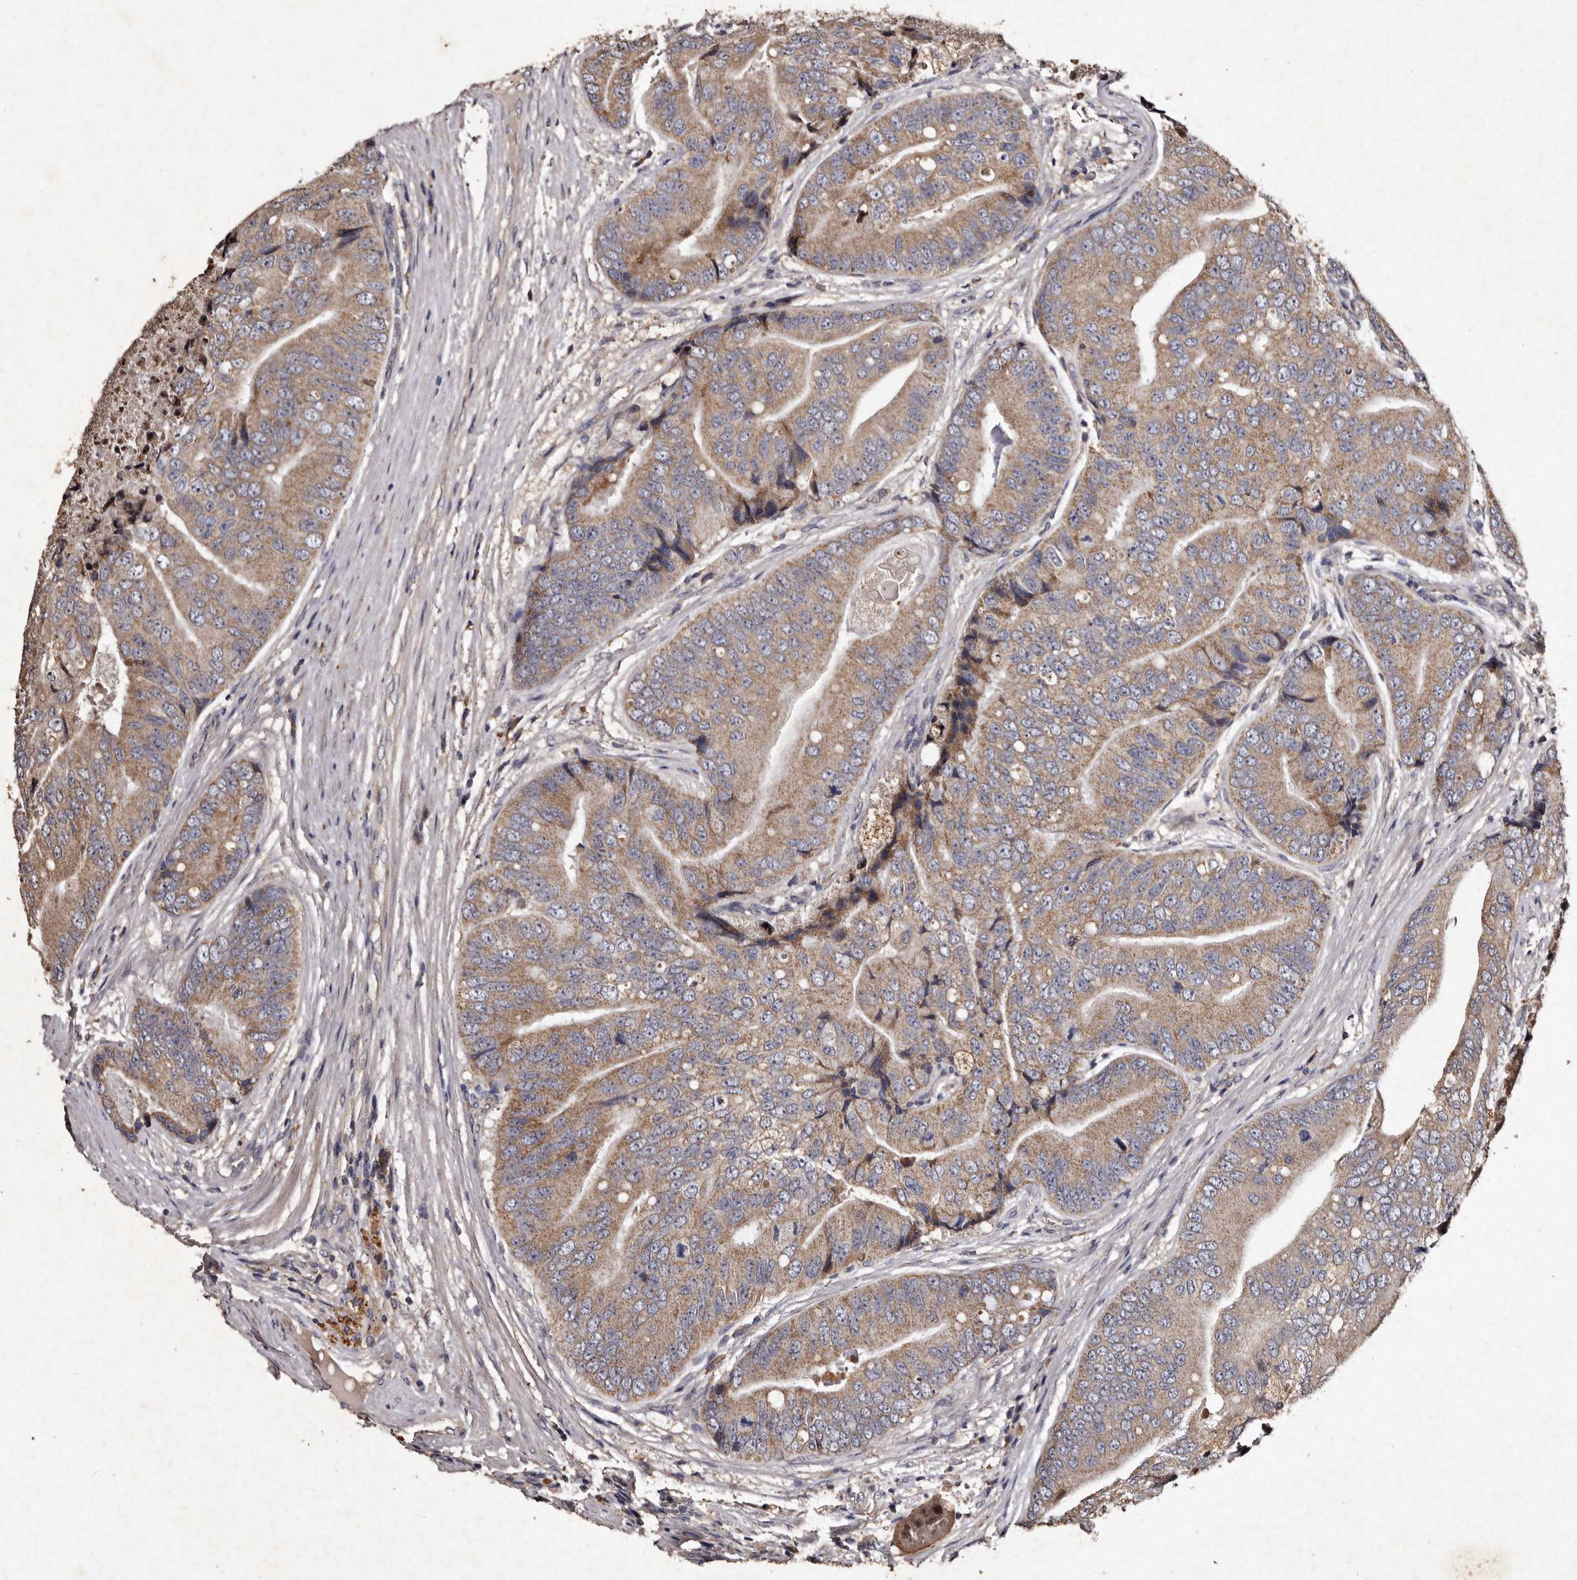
{"staining": {"intensity": "moderate", "quantity": ">75%", "location": "cytoplasmic/membranous"}, "tissue": "prostate cancer", "cell_type": "Tumor cells", "image_type": "cancer", "snomed": [{"axis": "morphology", "description": "Adenocarcinoma, High grade"}, {"axis": "topography", "description": "Prostate"}], "caption": "Protein expression analysis of prostate cancer shows moderate cytoplasmic/membranous positivity in about >75% of tumor cells. Nuclei are stained in blue.", "gene": "TFB1M", "patient": {"sex": "male", "age": 70}}